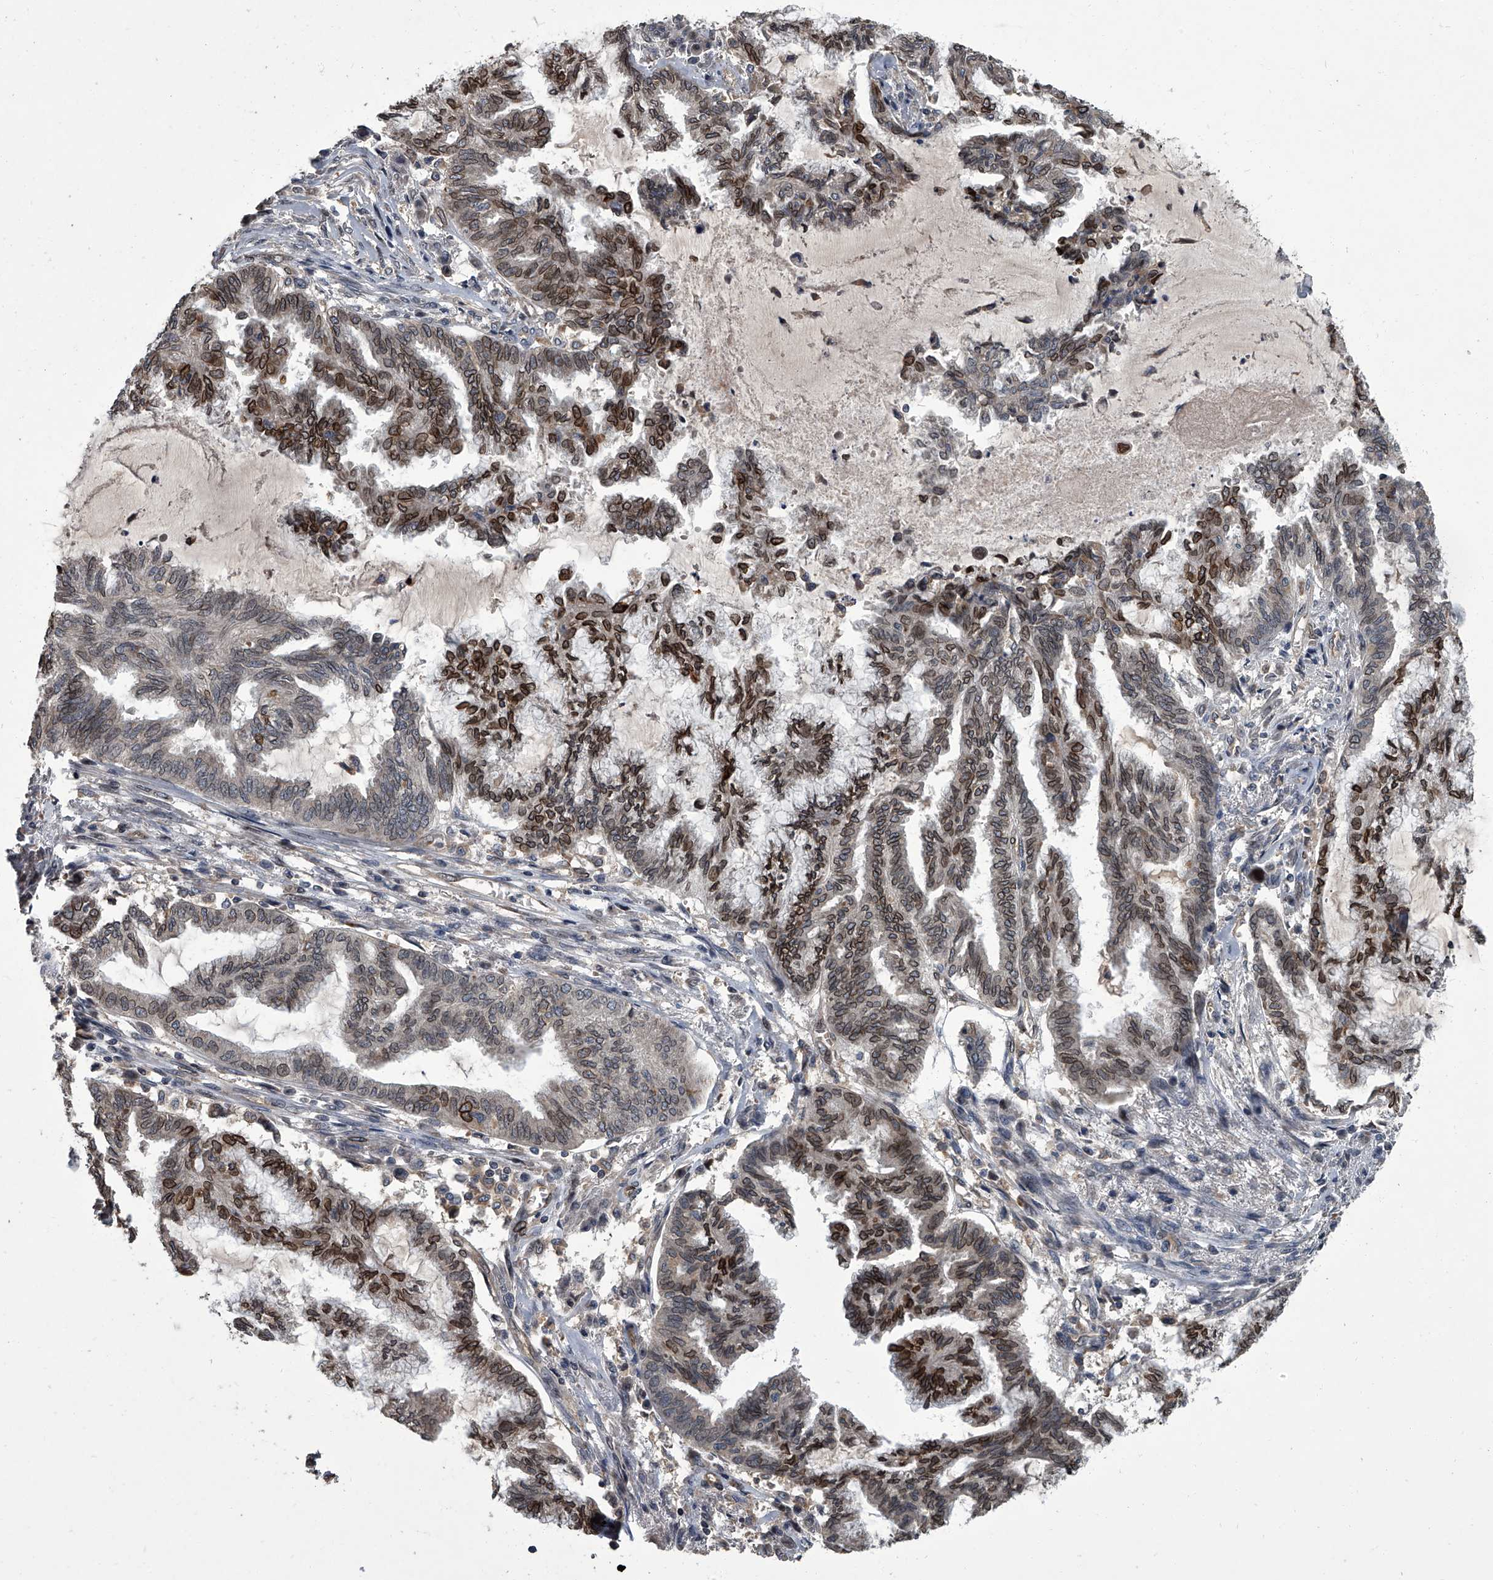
{"staining": {"intensity": "moderate", "quantity": ">75%", "location": "cytoplasmic/membranous,nuclear"}, "tissue": "endometrial cancer", "cell_type": "Tumor cells", "image_type": "cancer", "snomed": [{"axis": "morphology", "description": "Adenocarcinoma, NOS"}, {"axis": "topography", "description": "Endometrium"}], "caption": "Adenocarcinoma (endometrial) stained with DAB (3,3'-diaminobenzidine) immunohistochemistry (IHC) exhibits medium levels of moderate cytoplasmic/membranous and nuclear expression in about >75% of tumor cells.", "gene": "LRRC8C", "patient": {"sex": "female", "age": 86}}